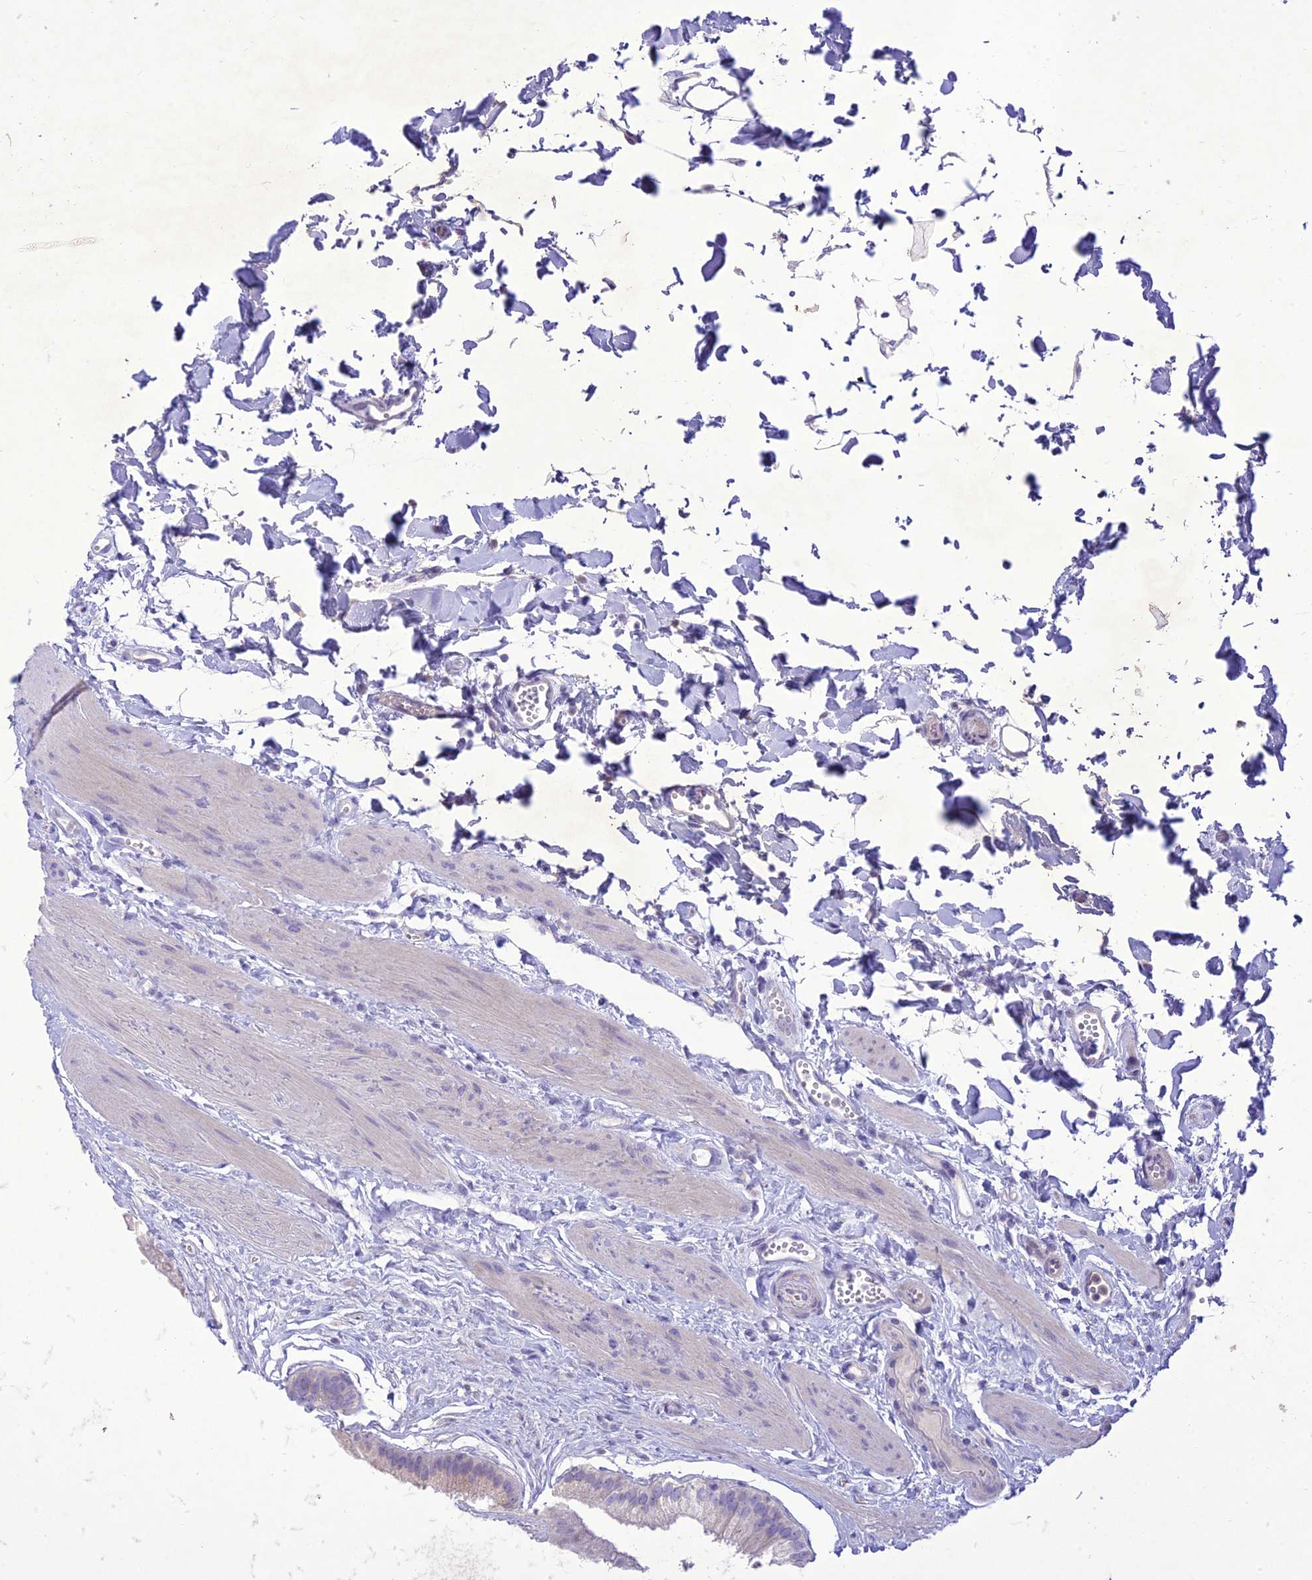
{"staining": {"intensity": "negative", "quantity": "none", "location": "none"}, "tissue": "gallbladder", "cell_type": "Glandular cells", "image_type": "normal", "snomed": [{"axis": "morphology", "description": "Normal tissue, NOS"}, {"axis": "topography", "description": "Gallbladder"}], "caption": "Immunohistochemical staining of normal gallbladder shows no significant expression in glandular cells.", "gene": "SLC13A5", "patient": {"sex": "female", "age": 54}}